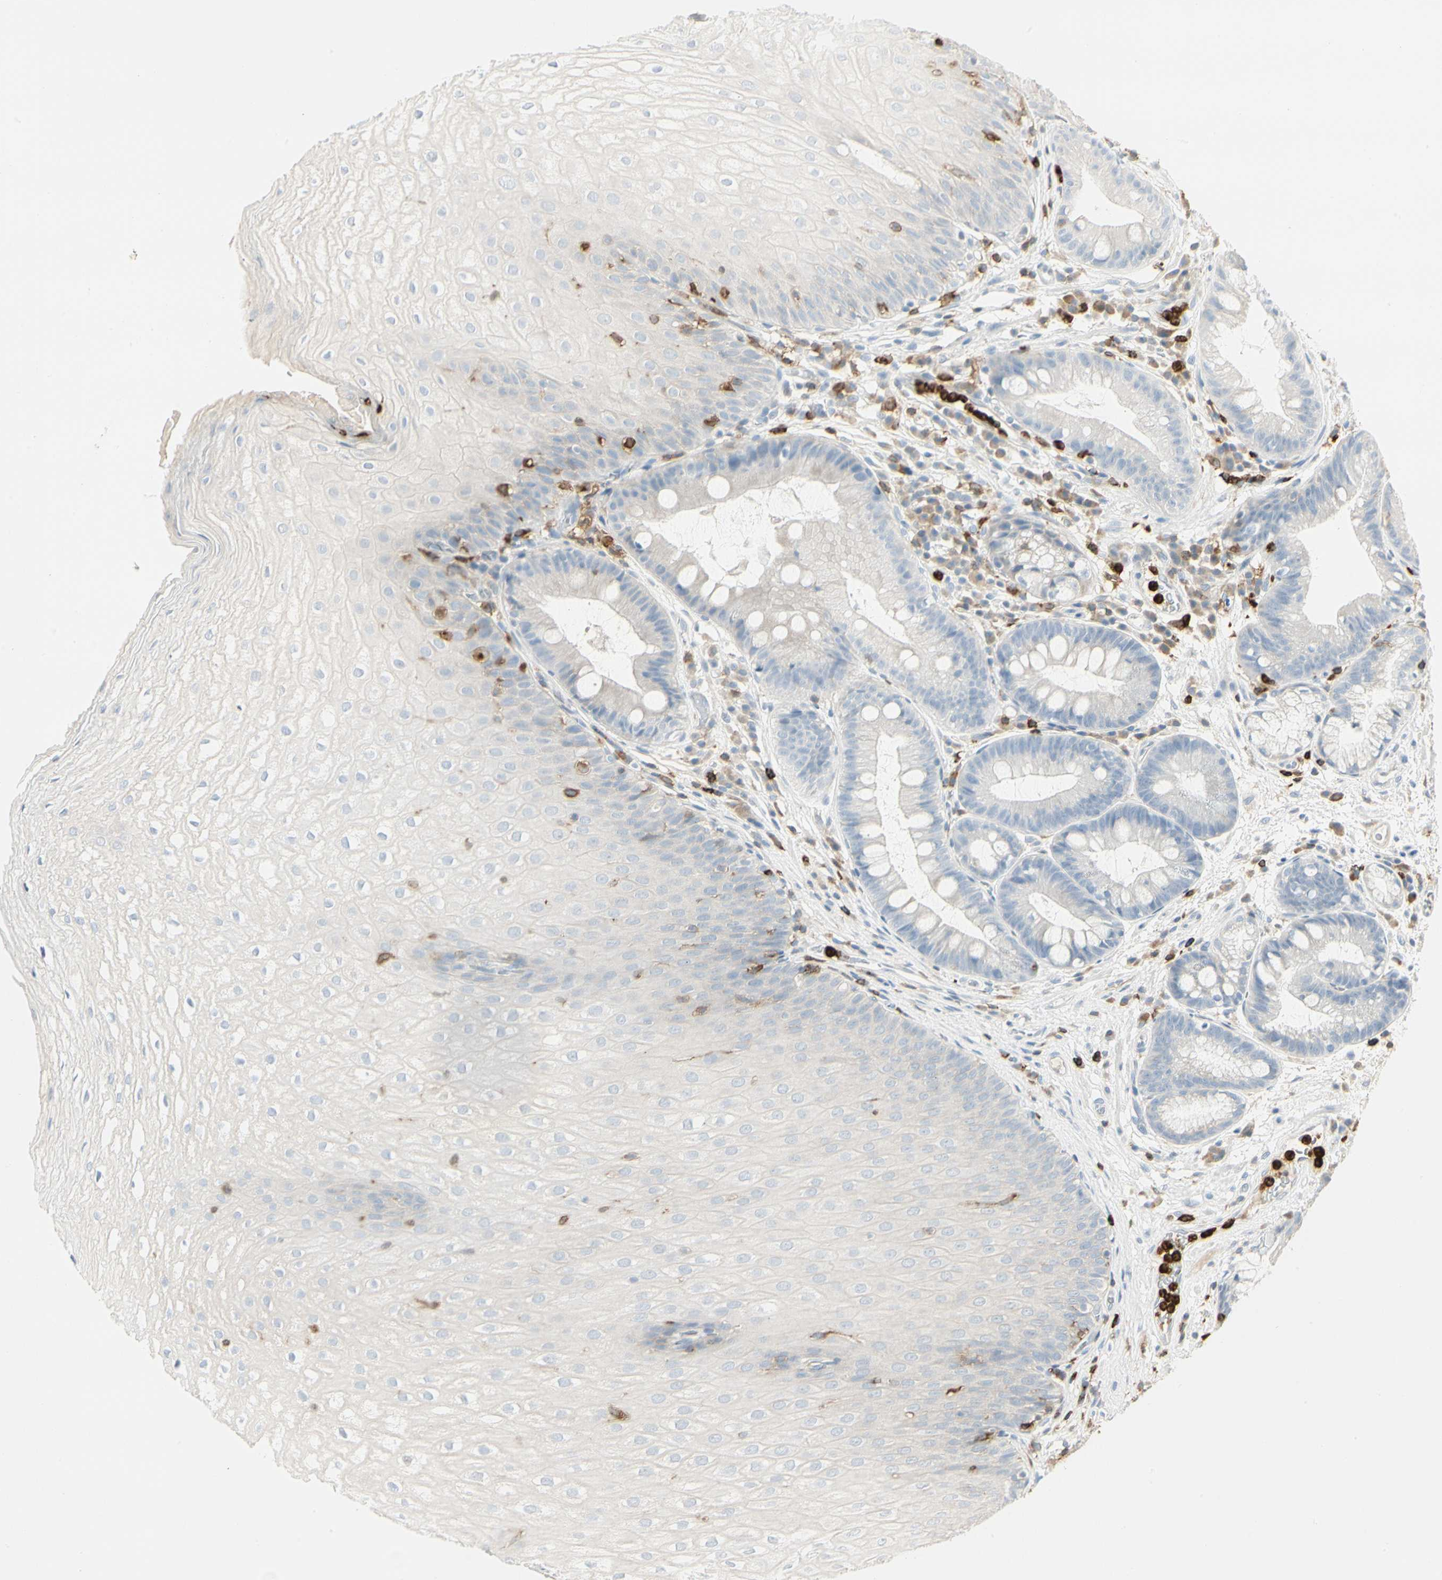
{"staining": {"intensity": "negative", "quantity": "none", "location": "none"}, "tissue": "stomach", "cell_type": "Glandular cells", "image_type": "normal", "snomed": [{"axis": "morphology", "description": "Normal tissue, NOS"}, {"axis": "topography", "description": "Stomach, upper"}], "caption": "Immunohistochemistry of unremarkable human stomach demonstrates no positivity in glandular cells. (DAB immunohistochemistry with hematoxylin counter stain).", "gene": "ITGB2", "patient": {"sex": "male", "age": 72}}